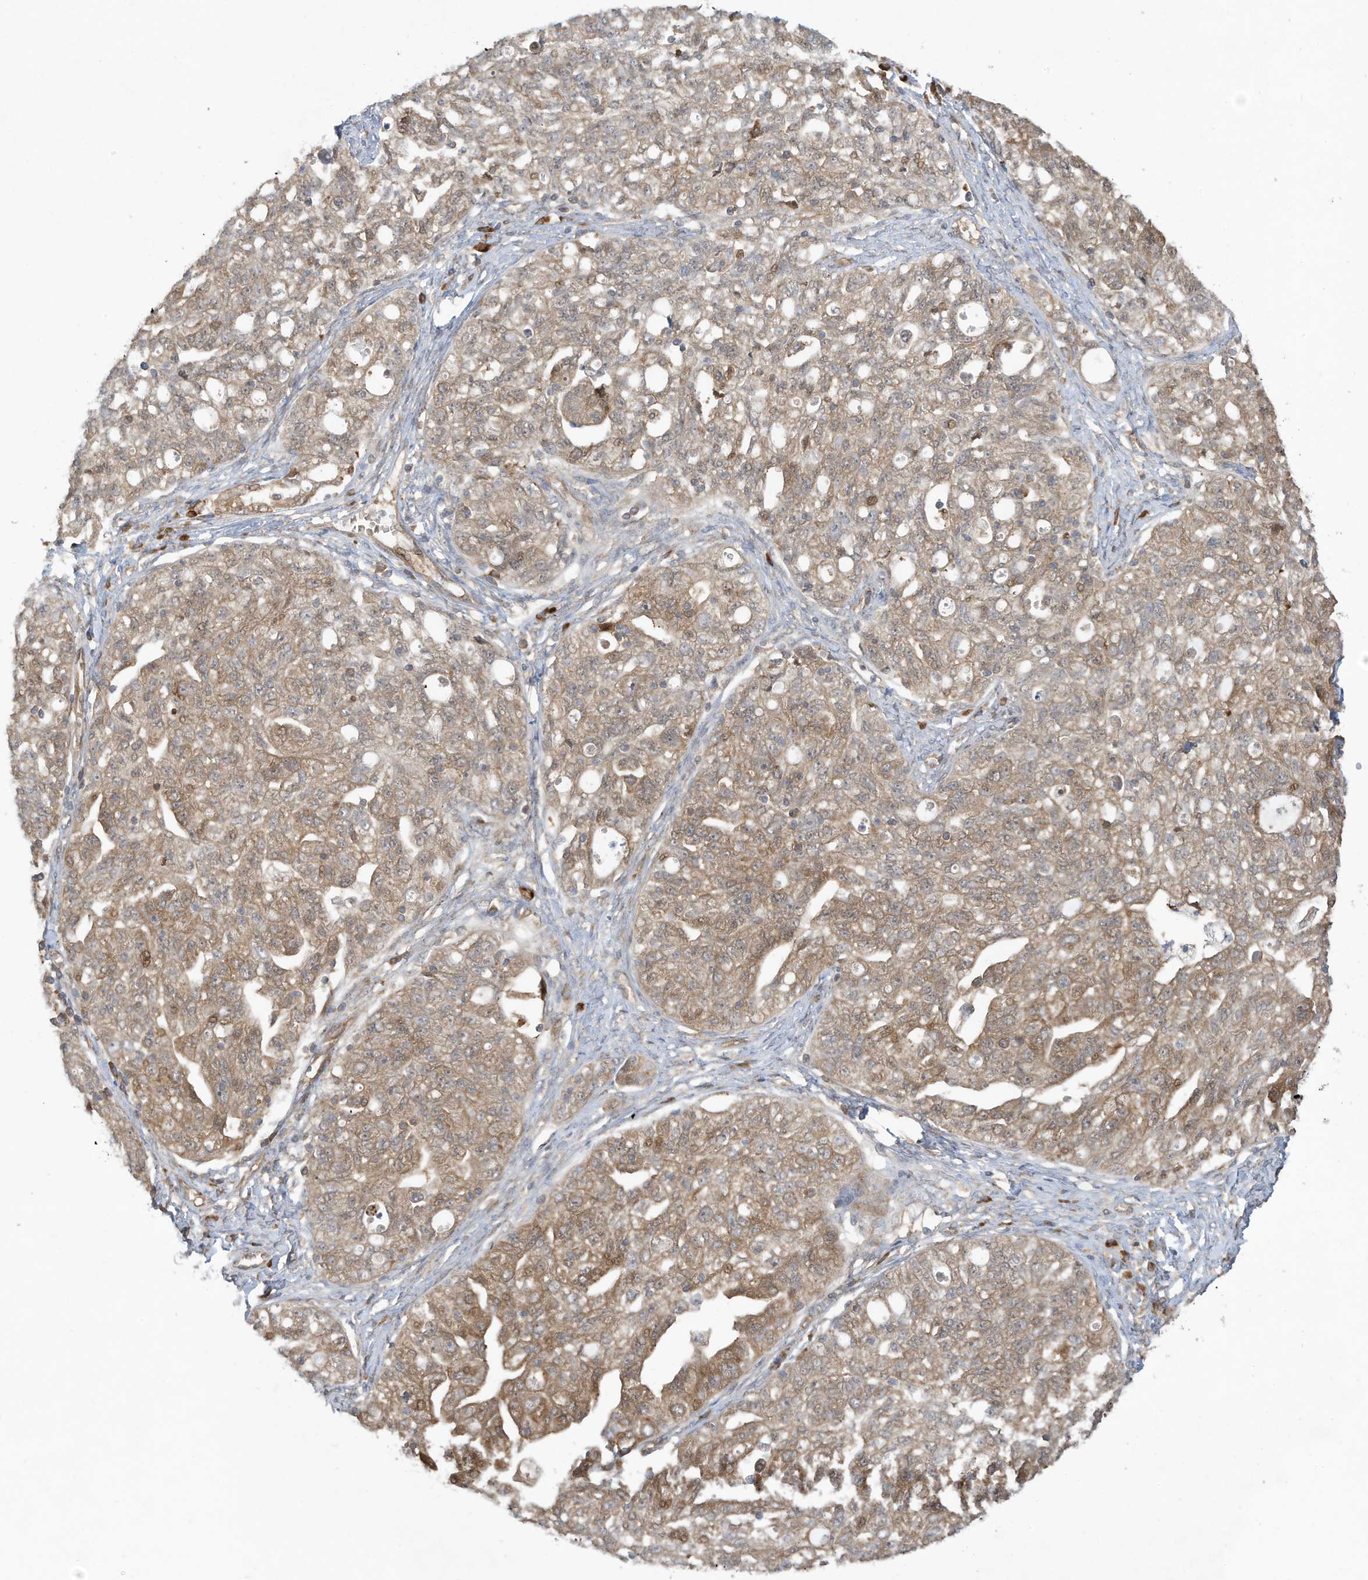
{"staining": {"intensity": "moderate", "quantity": ">75%", "location": "cytoplasmic/membranous"}, "tissue": "ovarian cancer", "cell_type": "Tumor cells", "image_type": "cancer", "snomed": [{"axis": "morphology", "description": "Carcinoma, NOS"}, {"axis": "morphology", "description": "Cystadenocarcinoma, serous, NOS"}, {"axis": "topography", "description": "Ovary"}], "caption": "IHC photomicrograph of ovarian cancer stained for a protein (brown), which shows medium levels of moderate cytoplasmic/membranous positivity in approximately >75% of tumor cells.", "gene": "USE1", "patient": {"sex": "female", "age": 69}}